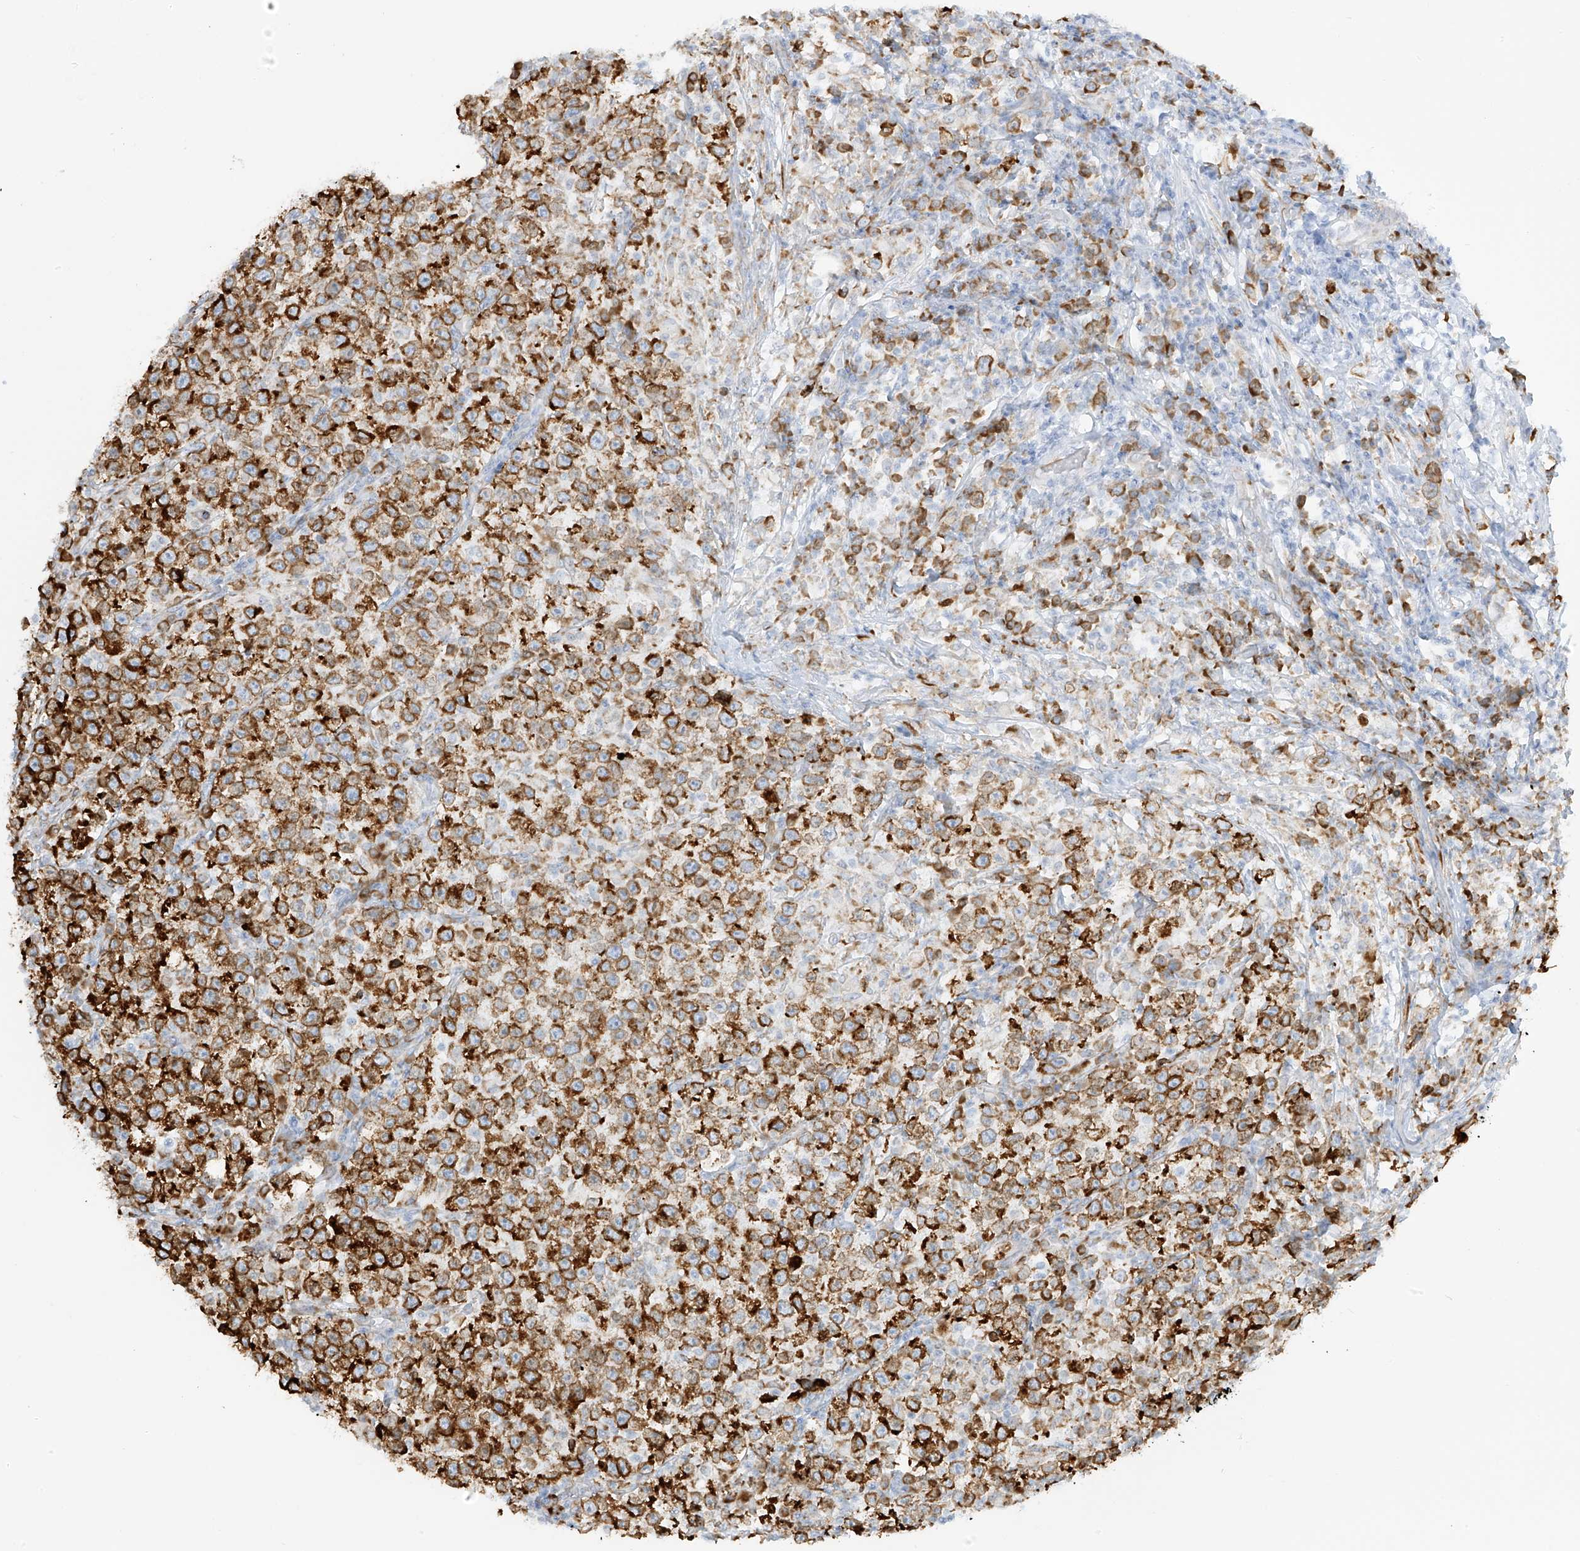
{"staining": {"intensity": "strong", "quantity": ">75%", "location": "cytoplasmic/membranous"}, "tissue": "testis cancer", "cell_type": "Tumor cells", "image_type": "cancer", "snomed": [{"axis": "morphology", "description": "Normal tissue, NOS"}, {"axis": "morphology", "description": "Seminoma, NOS"}, {"axis": "topography", "description": "Testis"}], "caption": "Seminoma (testis) tissue displays strong cytoplasmic/membranous staining in approximately >75% of tumor cells, visualized by immunohistochemistry. The protein of interest is stained brown, and the nuclei are stained in blue (DAB (3,3'-diaminobenzidine) IHC with brightfield microscopy, high magnification).", "gene": "LRRC59", "patient": {"sex": "male", "age": 43}}